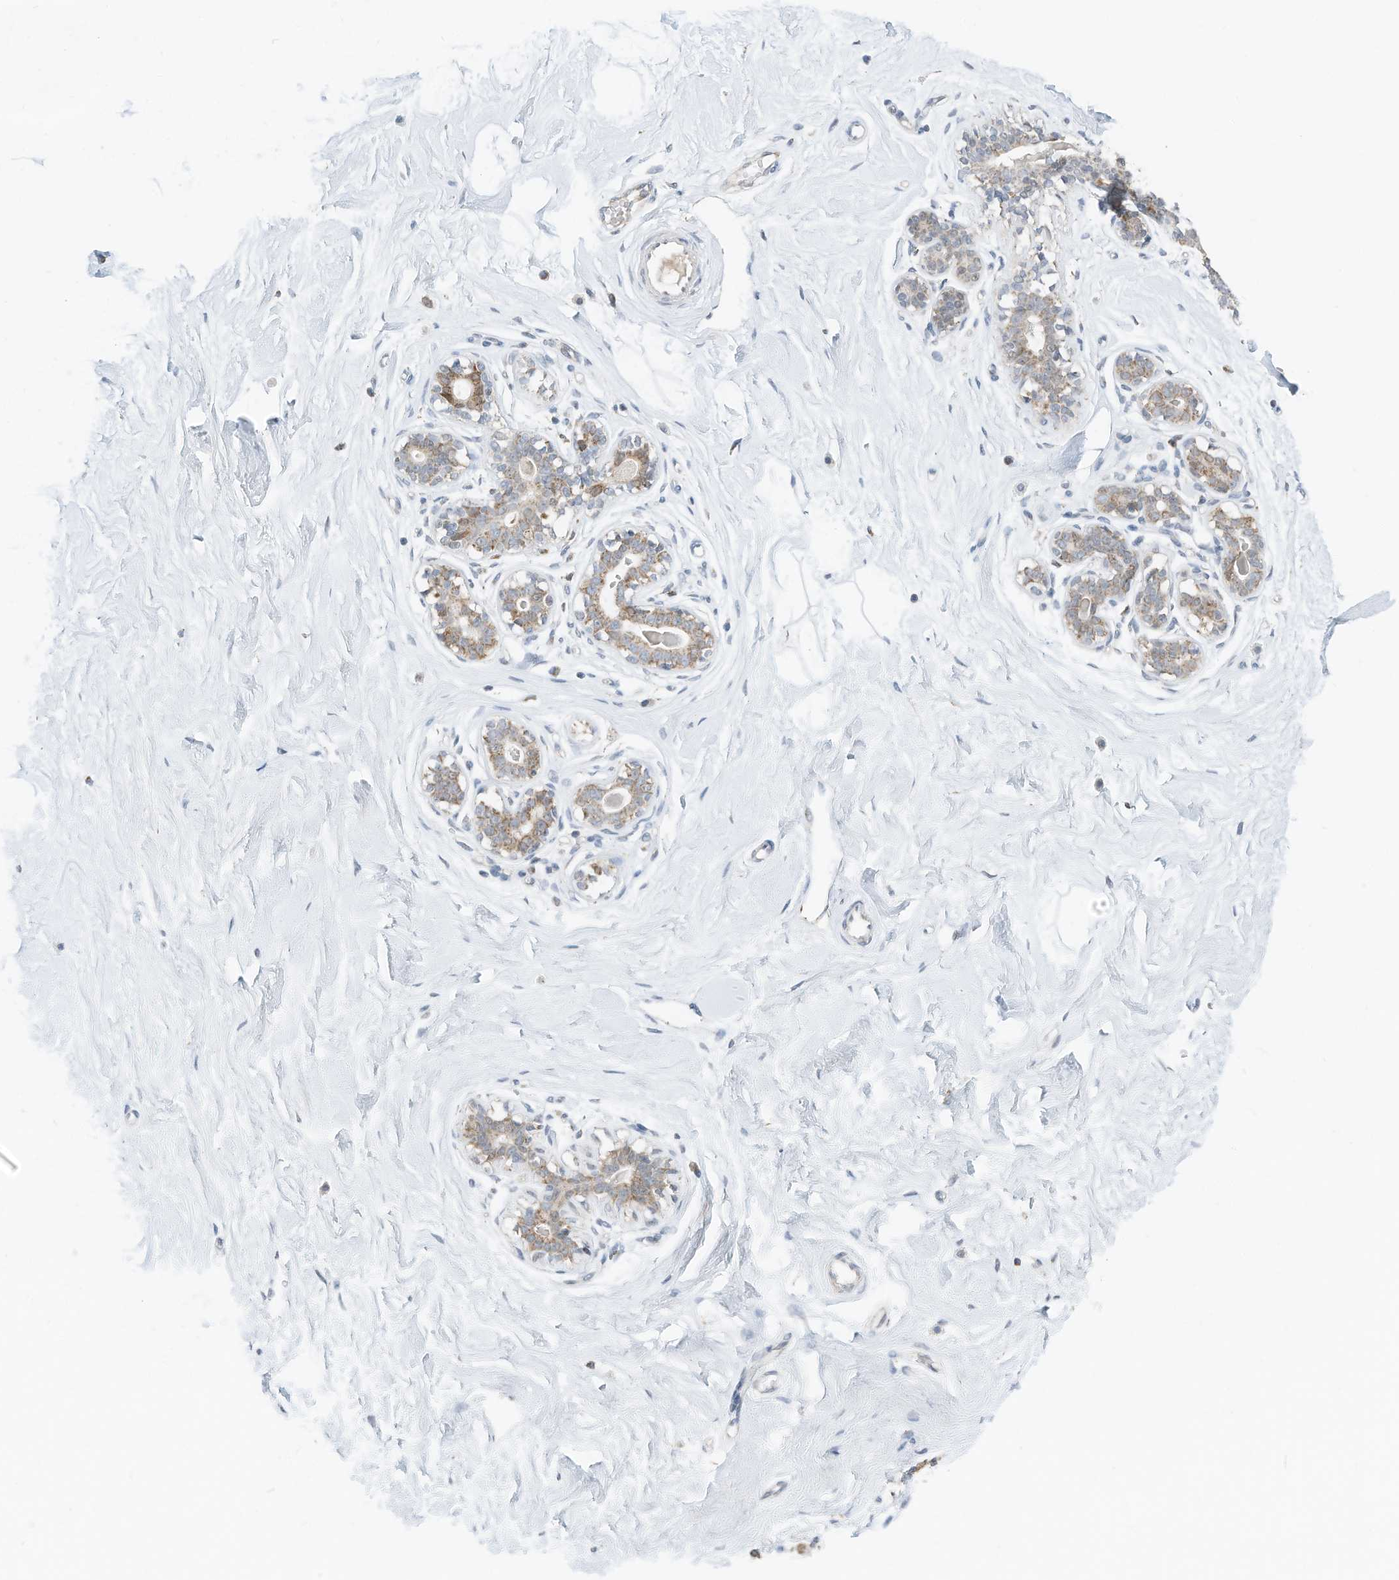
{"staining": {"intensity": "negative", "quantity": "none", "location": "none"}, "tissue": "breast", "cell_type": "Adipocytes", "image_type": "normal", "snomed": [{"axis": "morphology", "description": "Normal tissue, NOS"}, {"axis": "morphology", "description": "Adenoma, NOS"}, {"axis": "topography", "description": "Breast"}], "caption": "IHC micrograph of unremarkable human breast stained for a protein (brown), which exhibits no staining in adipocytes. (Immunohistochemistry (ihc), brightfield microscopy, high magnification).", "gene": "RMND1", "patient": {"sex": "female", "age": 23}}